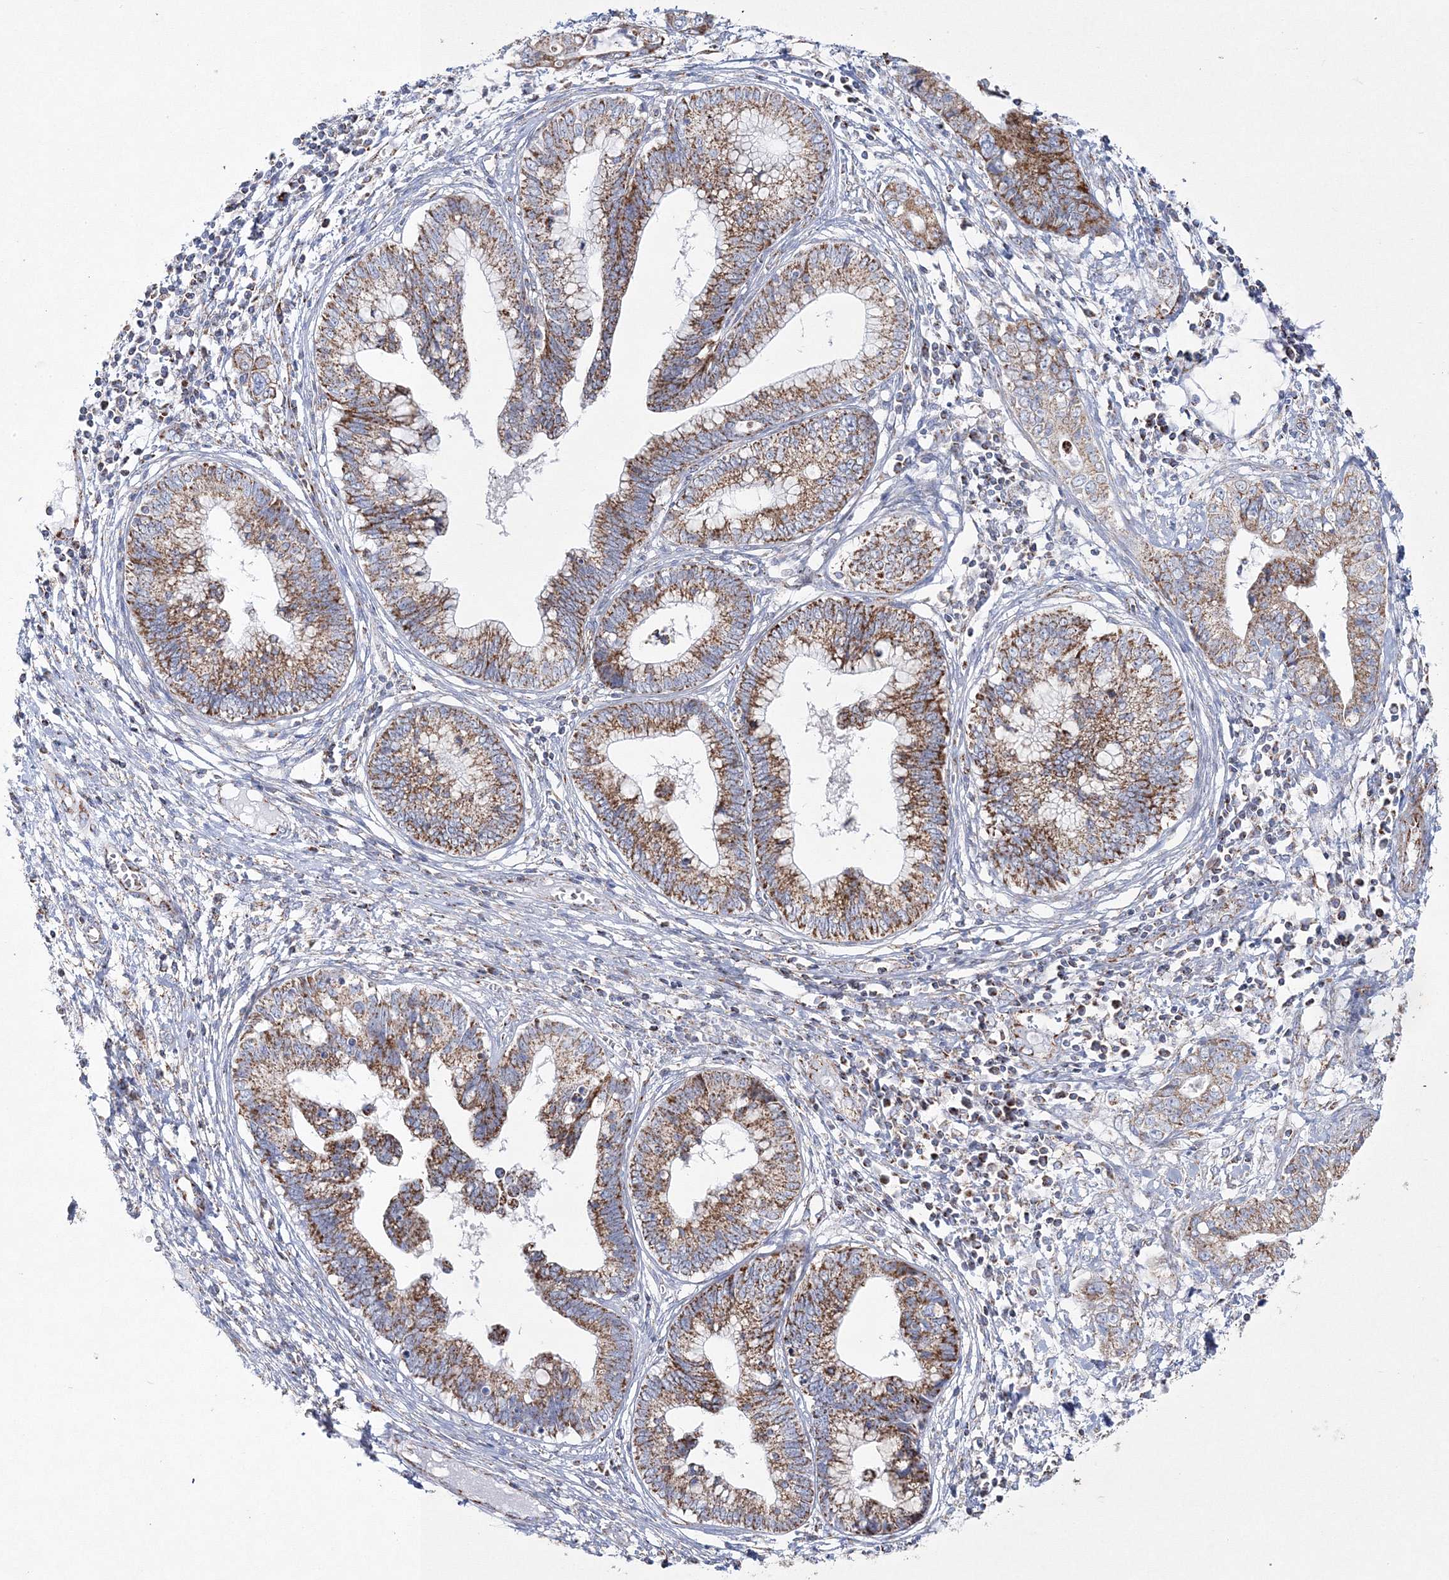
{"staining": {"intensity": "moderate", "quantity": ">75%", "location": "cytoplasmic/membranous"}, "tissue": "cervical cancer", "cell_type": "Tumor cells", "image_type": "cancer", "snomed": [{"axis": "morphology", "description": "Adenocarcinoma, NOS"}, {"axis": "topography", "description": "Cervix"}], "caption": "Immunohistochemical staining of adenocarcinoma (cervical) exhibits medium levels of moderate cytoplasmic/membranous staining in about >75% of tumor cells.", "gene": "HIBCH", "patient": {"sex": "female", "age": 44}}